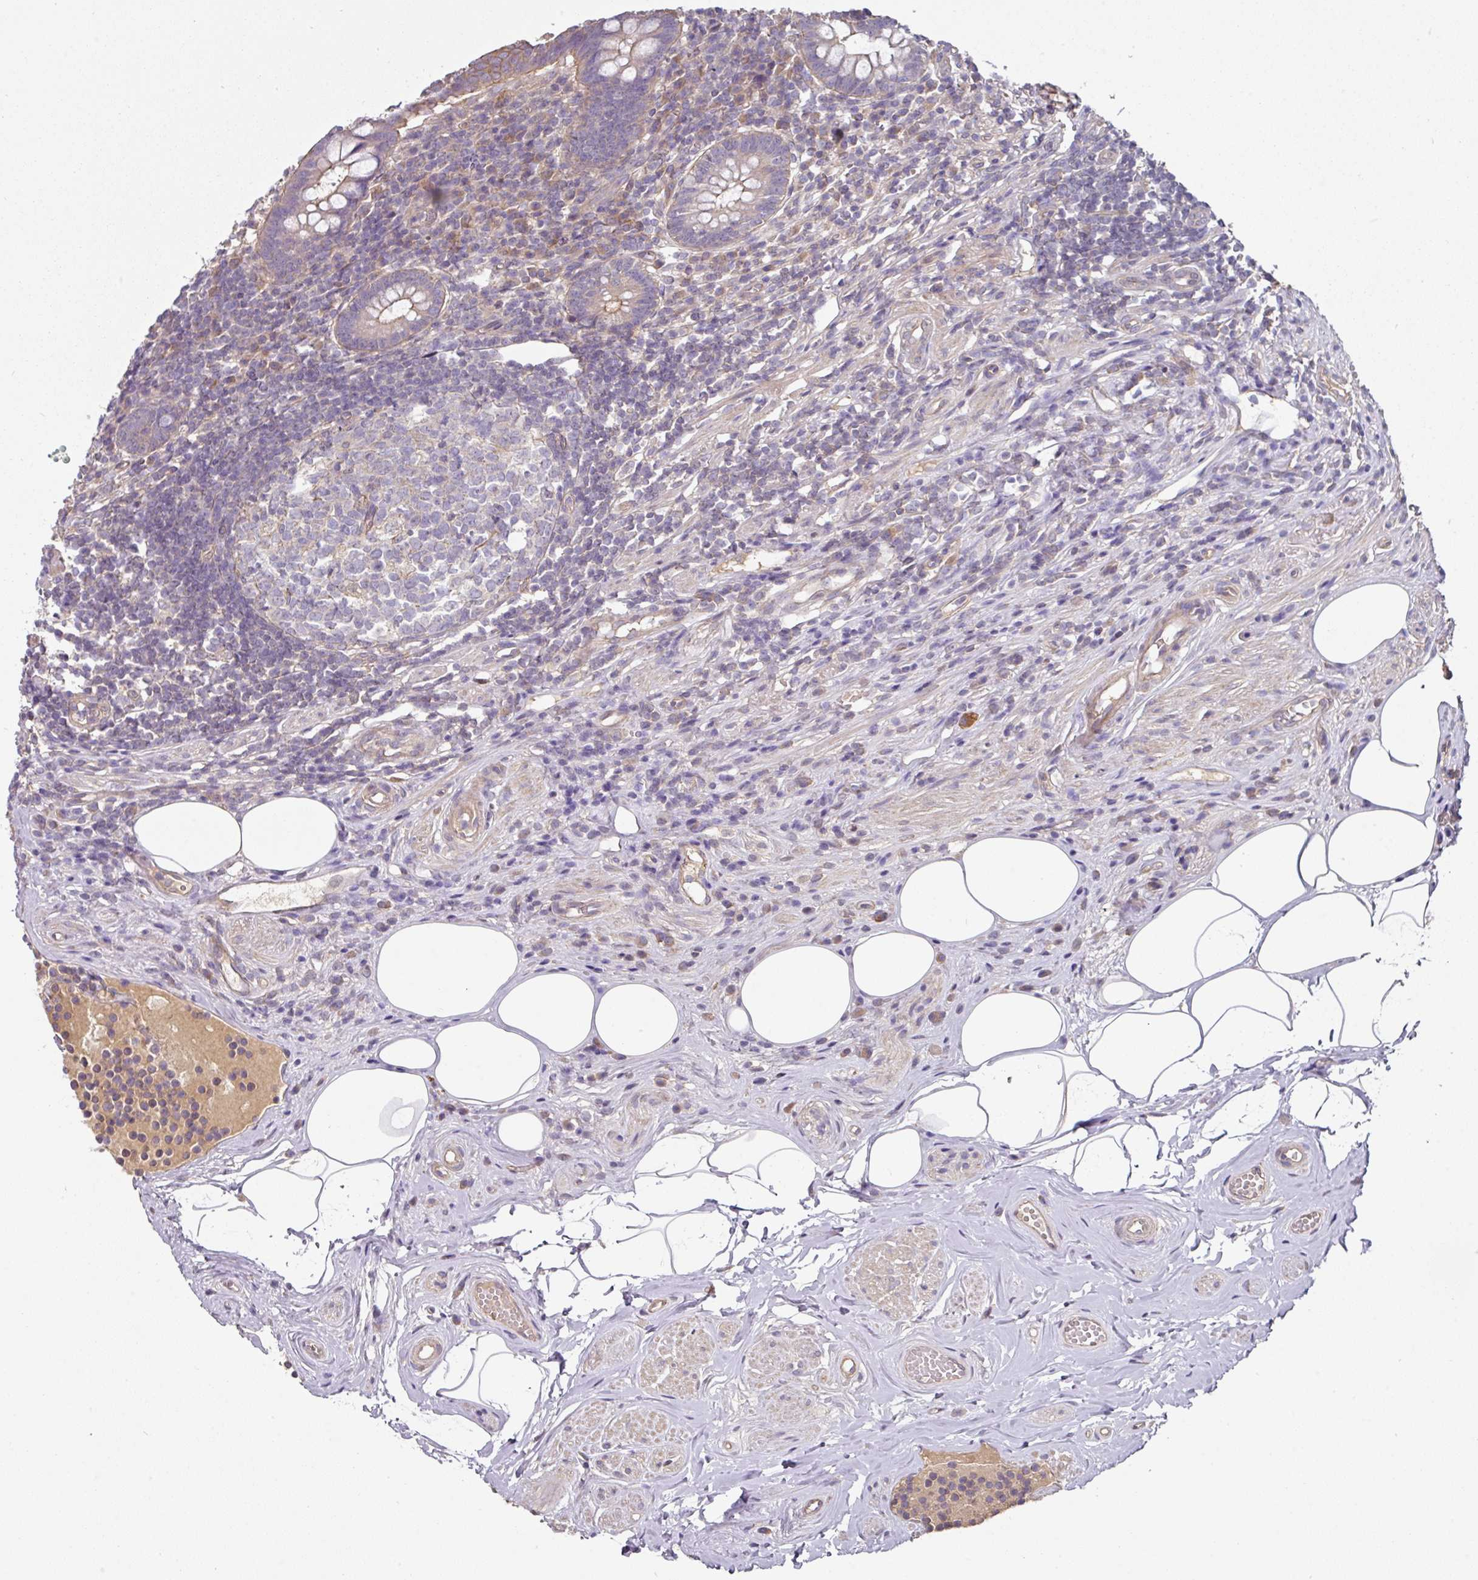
{"staining": {"intensity": "moderate", "quantity": "<25%", "location": "cytoplasmic/membranous"}, "tissue": "appendix", "cell_type": "Glandular cells", "image_type": "normal", "snomed": [{"axis": "morphology", "description": "Normal tissue, NOS"}, {"axis": "topography", "description": "Appendix"}], "caption": "Immunohistochemical staining of unremarkable human appendix demonstrates <25% levels of moderate cytoplasmic/membranous protein staining in about <25% of glandular cells. The staining was performed using DAB (3,3'-diaminobenzidine), with brown indicating positive protein expression. Nuclei are stained blue with hematoxylin.", "gene": "C4orf48", "patient": {"sex": "female", "age": 56}}